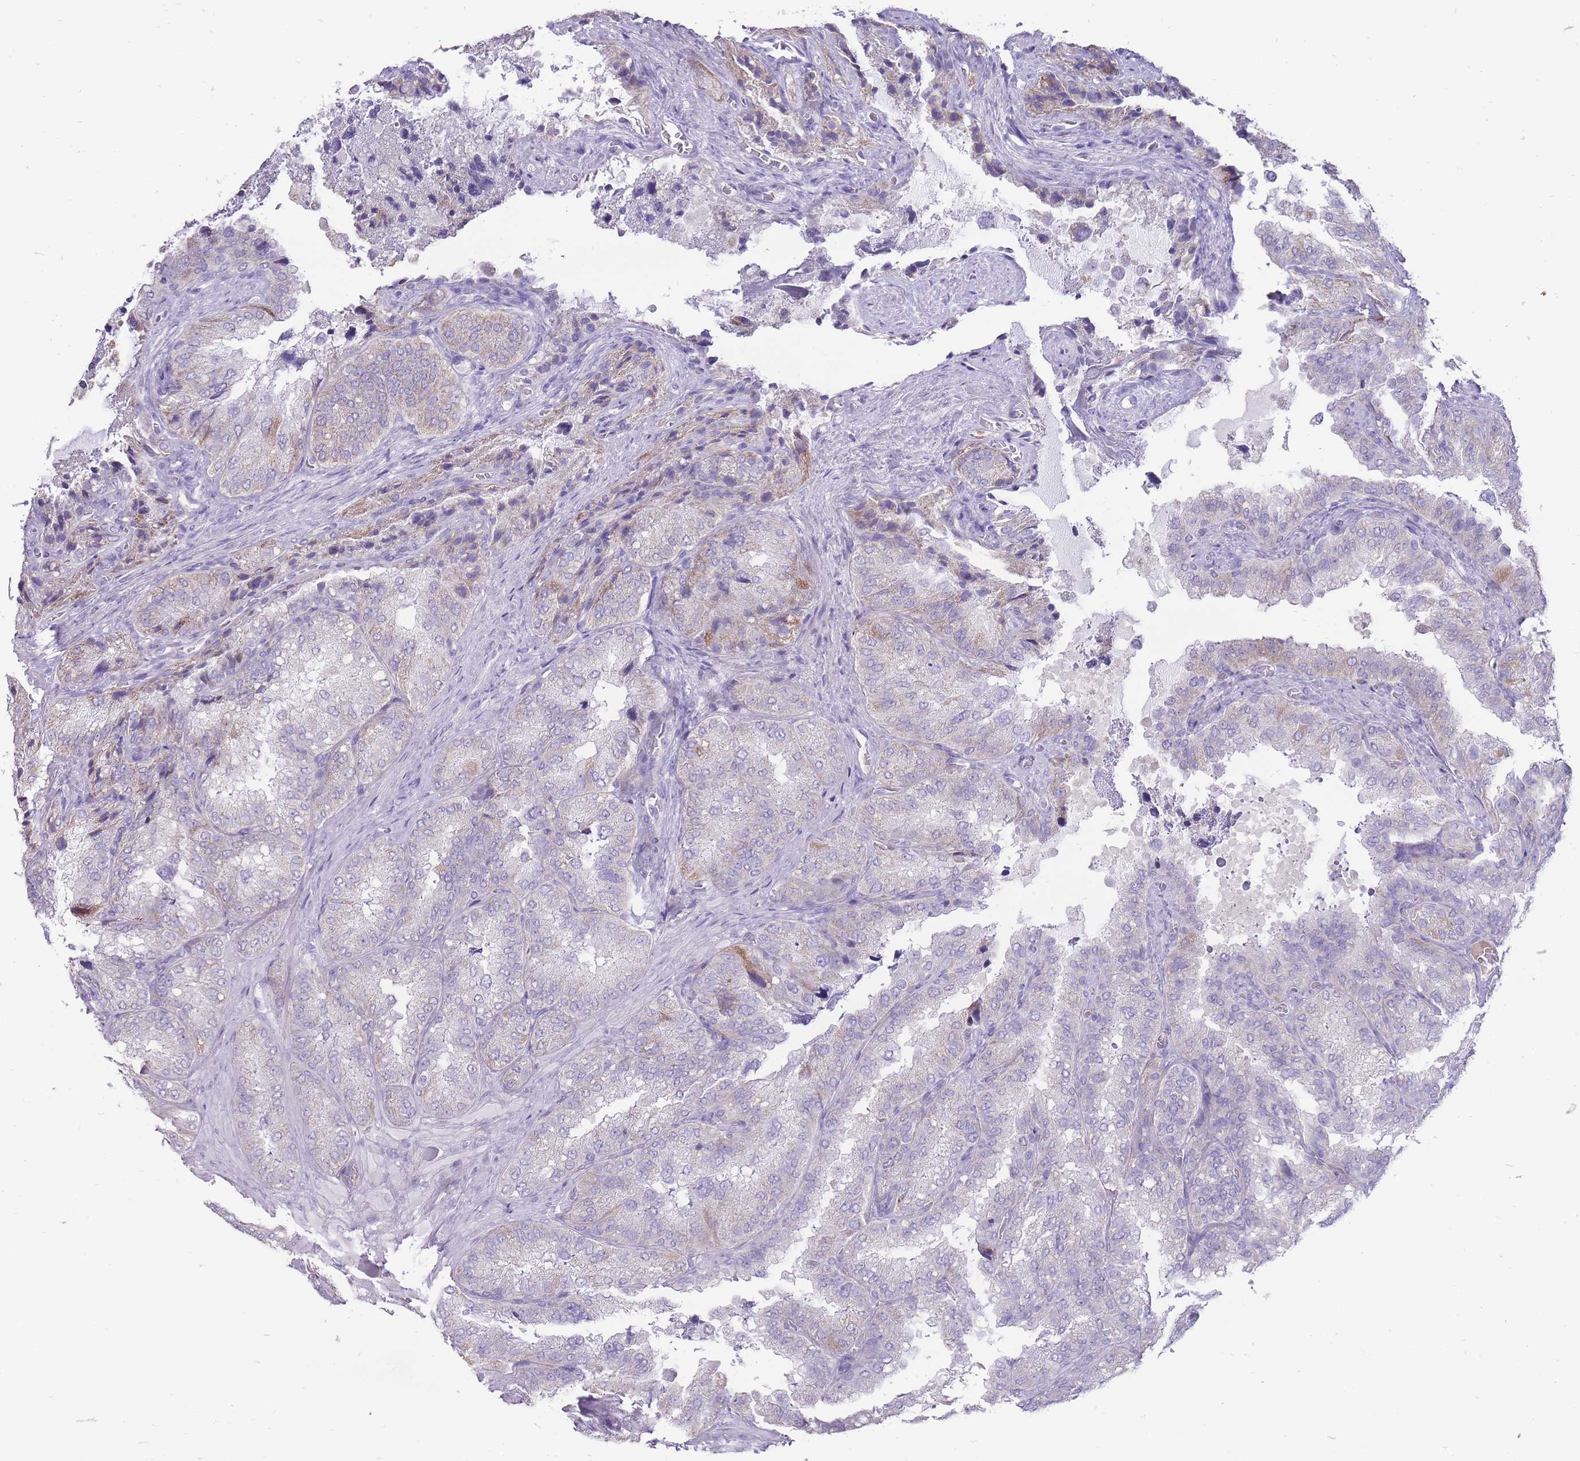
{"staining": {"intensity": "weak", "quantity": "<25%", "location": "cytoplasmic/membranous"}, "tissue": "seminal vesicle", "cell_type": "Glandular cells", "image_type": "normal", "snomed": [{"axis": "morphology", "description": "Normal tissue, NOS"}, {"axis": "topography", "description": "Seminal veicle"}], "caption": "Glandular cells show no significant expression in benign seminal vesicle.", "gene": "ERICH4", "patient": {"sex": "male", "age": 58}}